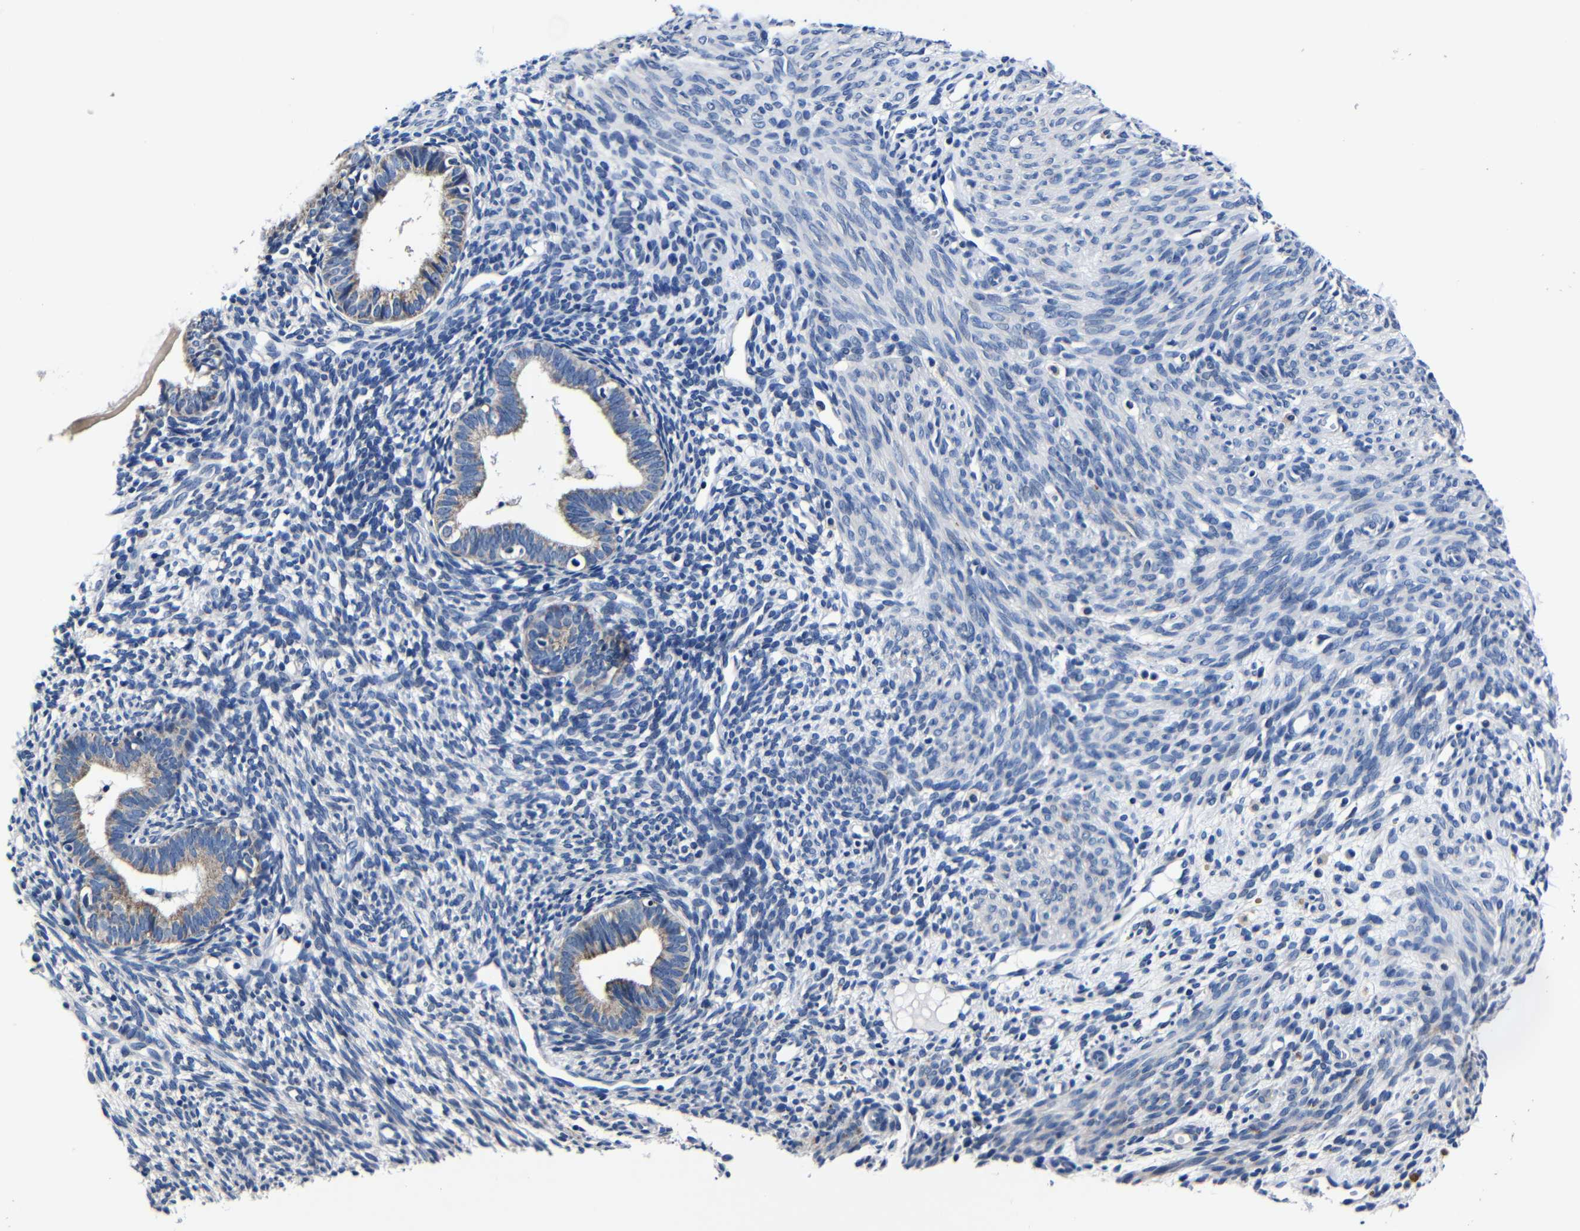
{"staining": {"intensity": "negative", "quantity": "none", "location": "none"}, "tissue": "endometrium", "cell_type": "Cells in endometrial stroma", "image_type": "normal", "snomed": [{"axis": "morphology", "description": "Normal tissue, NOS"}, {"axis": "morphology", "description": "Adenocarcinoma, NOS"}, {"axis": "topography", "description": "Endometrium"}, {"axis": "topography", "description": "Ovary"}], "caption": "IHC image of benign human endometrium stained for a protein (brown), which displays no positivity in cells in endometrial stroma.", "gene": "DEPP1", "patient": {"sex": "female", "age": 68}}